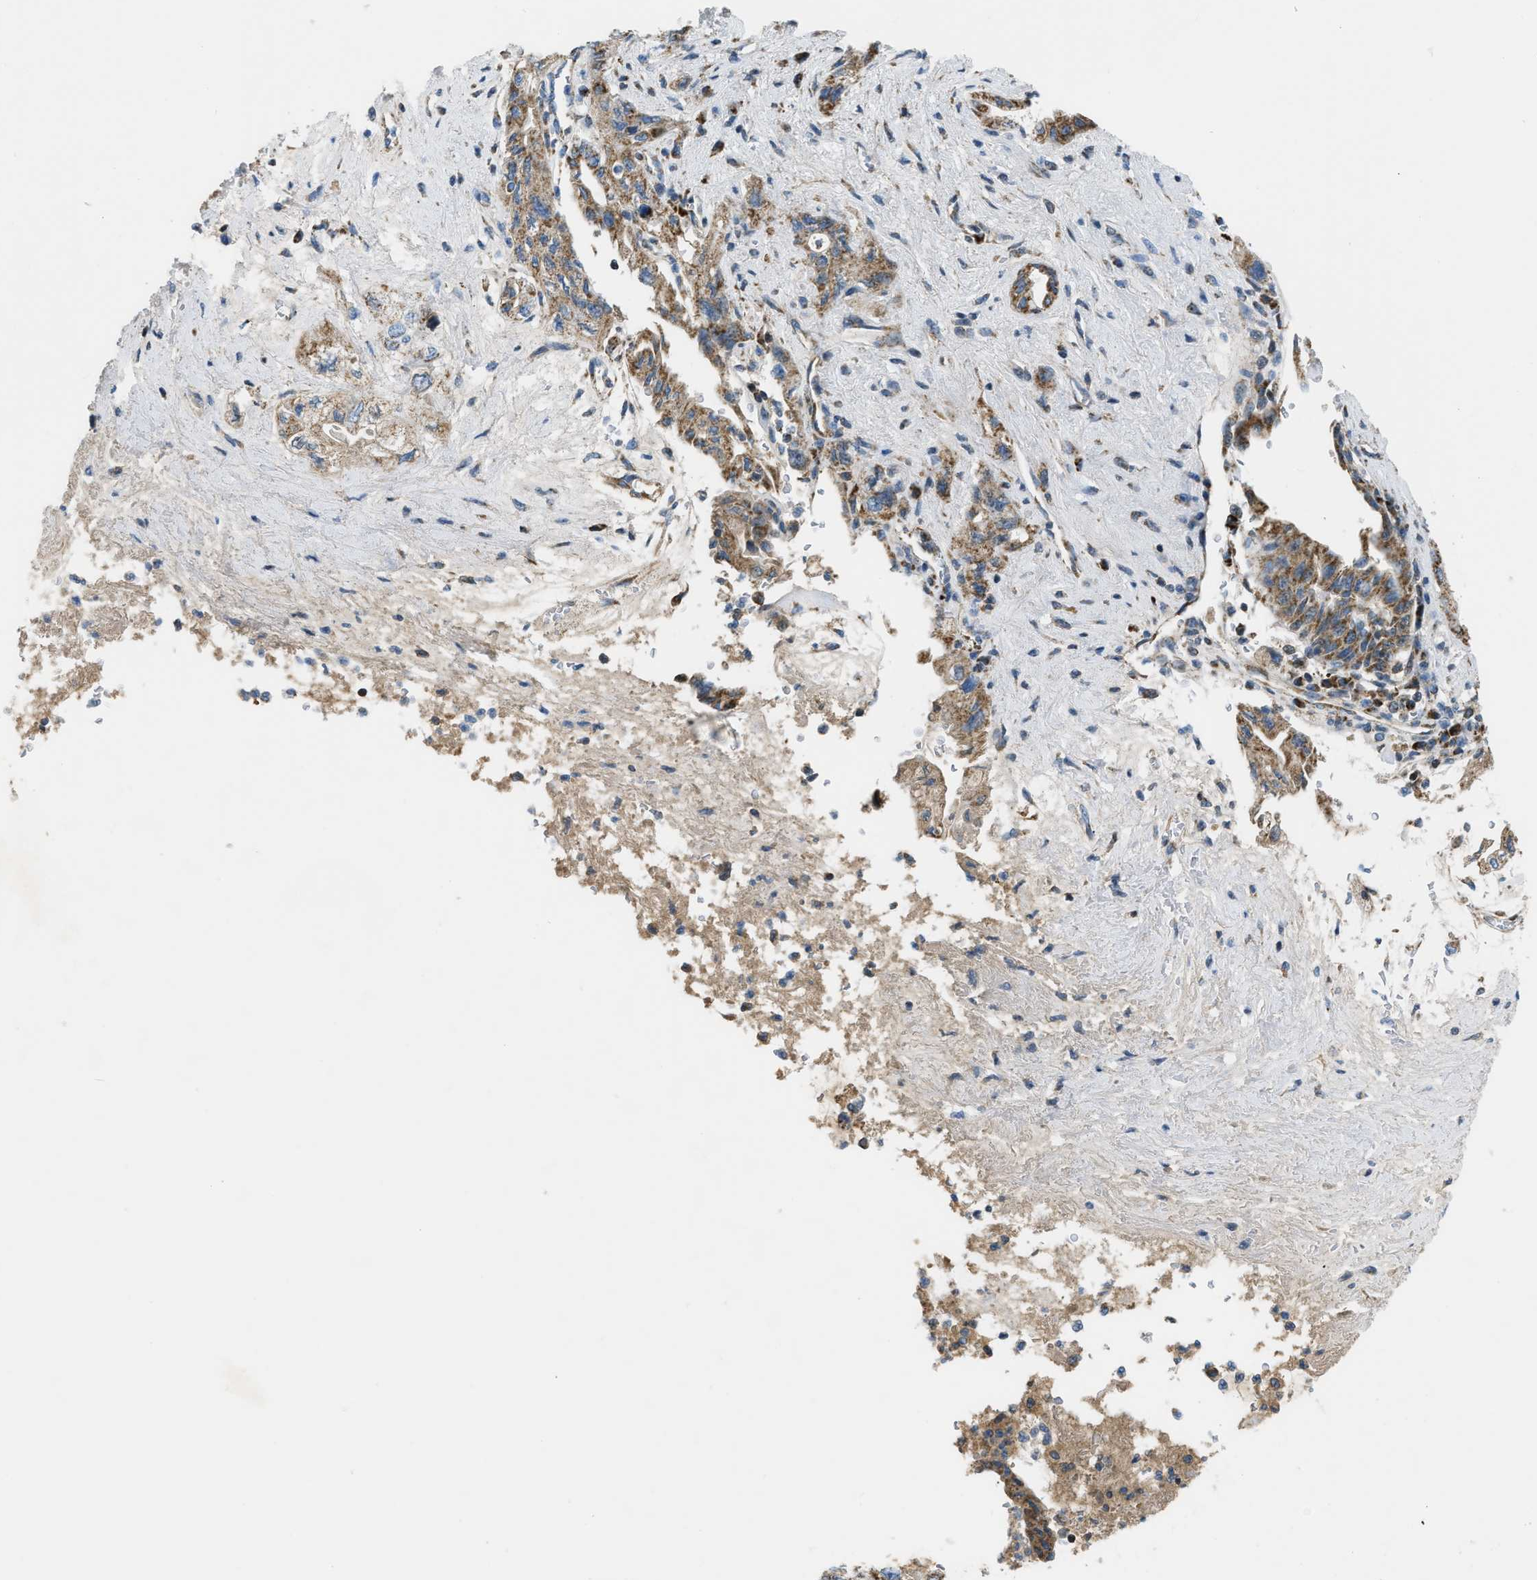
{"staining": {"intensity": "moderate", "quantity": ">75%", "location": "cytoplasmic/membranous"}, "tissue": "pancreatic cancer", "cell_type": "Tumor cells", "image_type": "cancer", "snomed": [{"axis": "morphology", "description": "Adenocarcinoma, NOS"}, {"axis": "topography", "description": "Pancreas"}], "caption": "Protein staining of pancreatic cancer (adenocarcinoma) tissue displays moderate cytoplasmic/membranous expression in about >75% of tumor cells.", "gene": "ACADVL", "patient": {"sex": "female", "age": 73}}